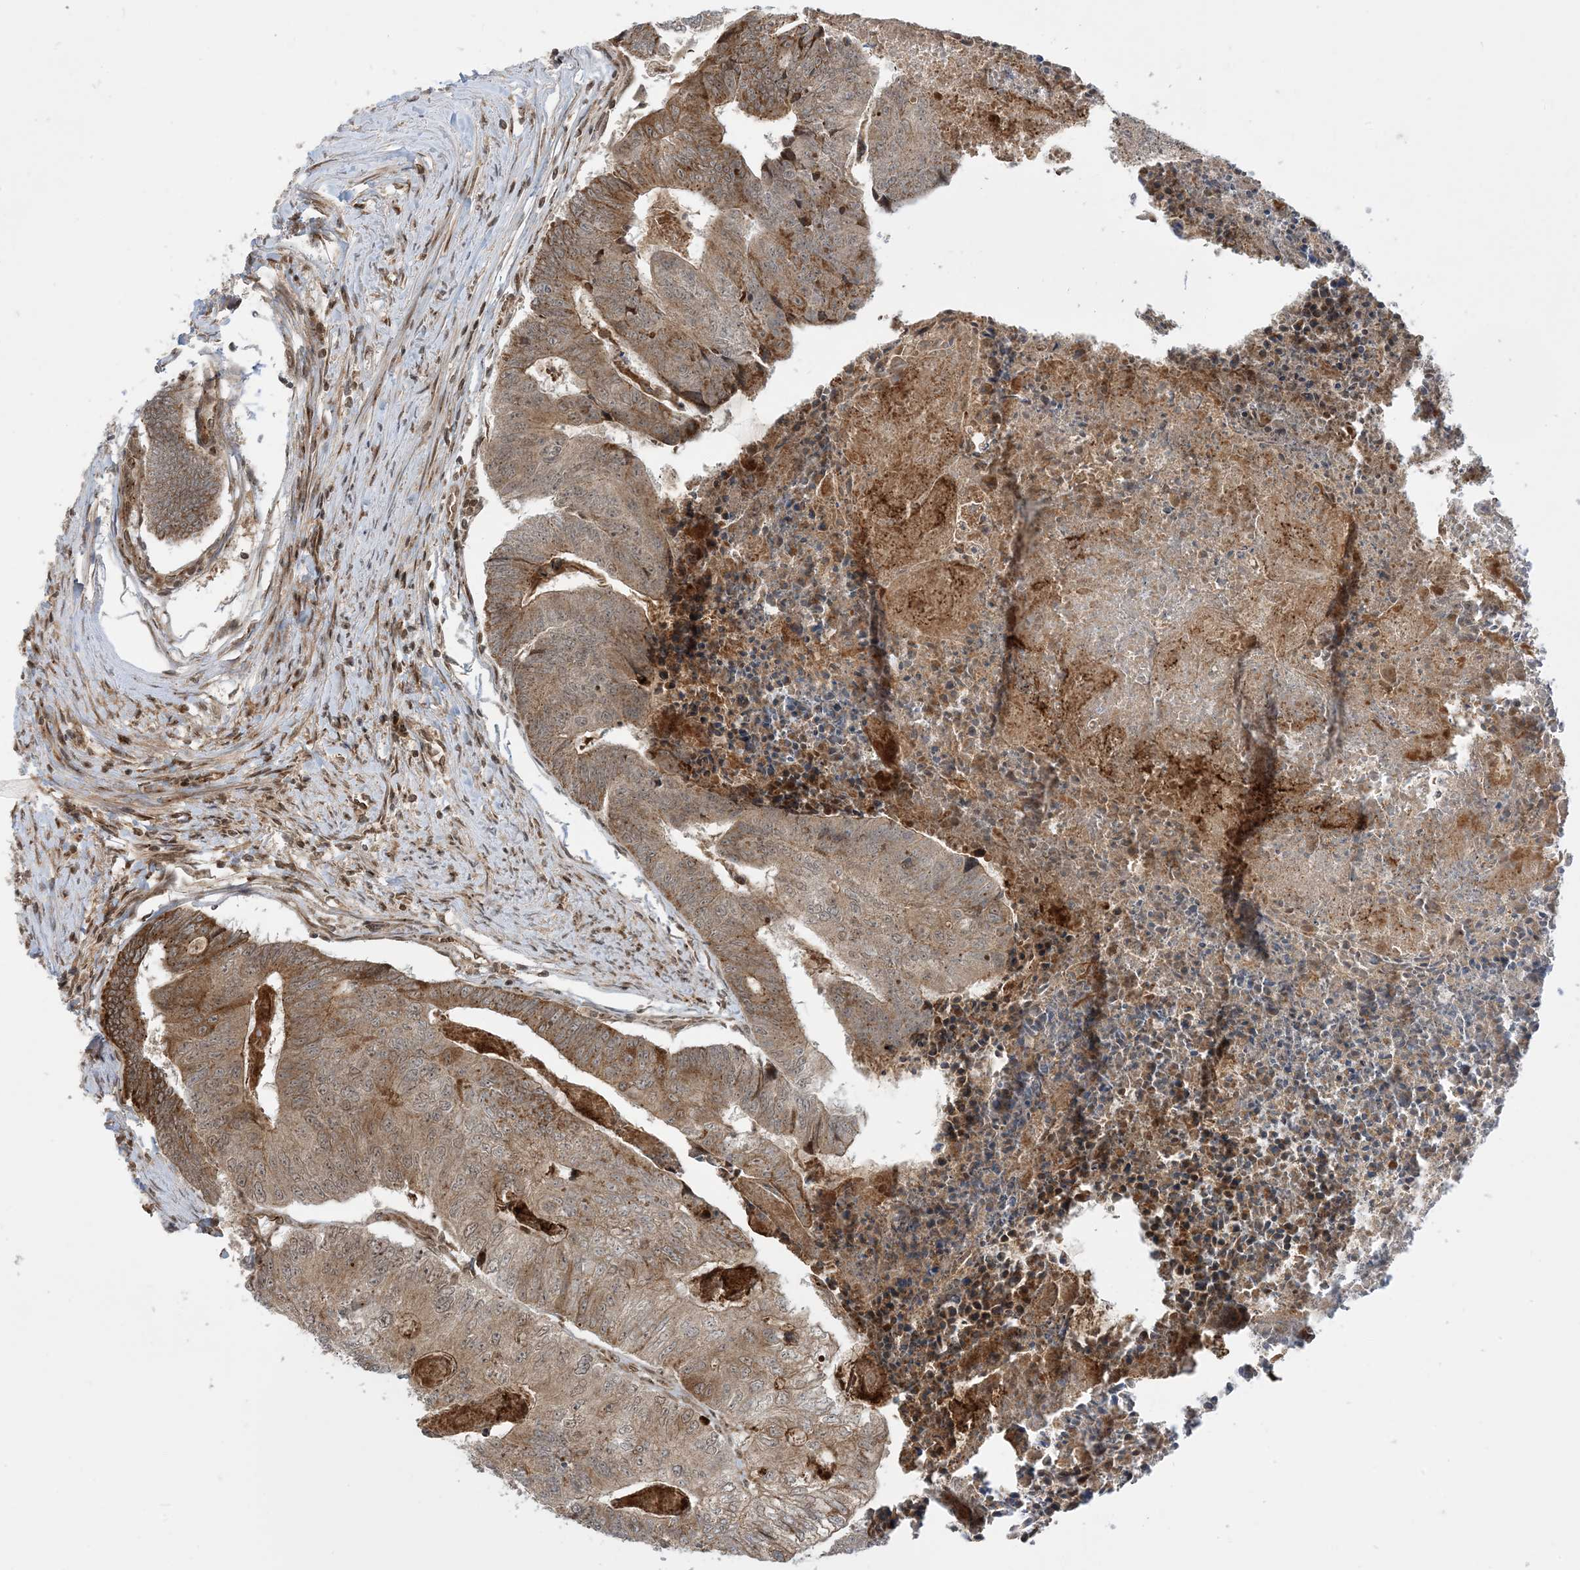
{"staining": {"intensity": "moderate", "quantity": ">75%", "location": "cytoplasmic/membranous"}, "tissue": "colorectal cancer", "cell_type": "Tumor cells", "image_type": "cancer", "snomed": [{"axis": "morphology", "description": "Adenocarcinoma, NOS"}, {"axis": "topography", "description": "Colon"}], "caption": "An immunohistochemistry image of neoplastic tissue is shown. Protein staining in brown shows moderate cytoplasmic/membranous positivity in colorectal adenocarcinoma within tumor cells. Nuclei are stained in blue.", "gene": "CASP4", "patient": {"sex": "female", "age": 67}}